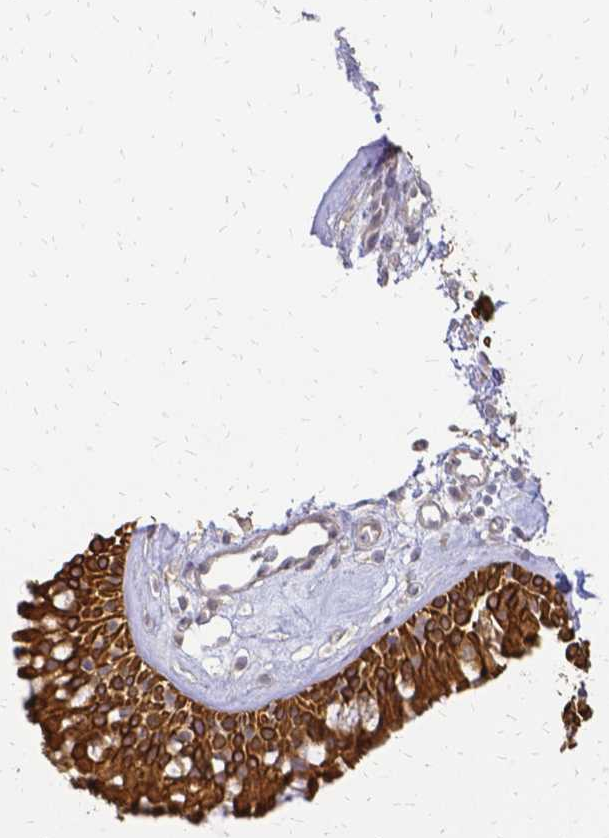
{"staining": {"intensity": "strong", "quantity": ">75%", "location": "cytoplasmic/membranous"}, "tissue": "nasopharynx", "cell_type": "Respiratory epithelial cells", "image_type": "normal", "snomed": [{"axis": "morphology", "description": "Normal tissue, NOS"}, {"axis": "topography", "description": "Nasopharynx"}], "caption": "Immunohistochemical staining of normal nasopharynx exhibits >75% levels of strong cytoplasmic/membranous protein staining in approximately >75% of respiratory epithelial cells. Nuclei are stained in blue.", "gene": "CIB1", "patient": {"sex": "female", "age": 70}}